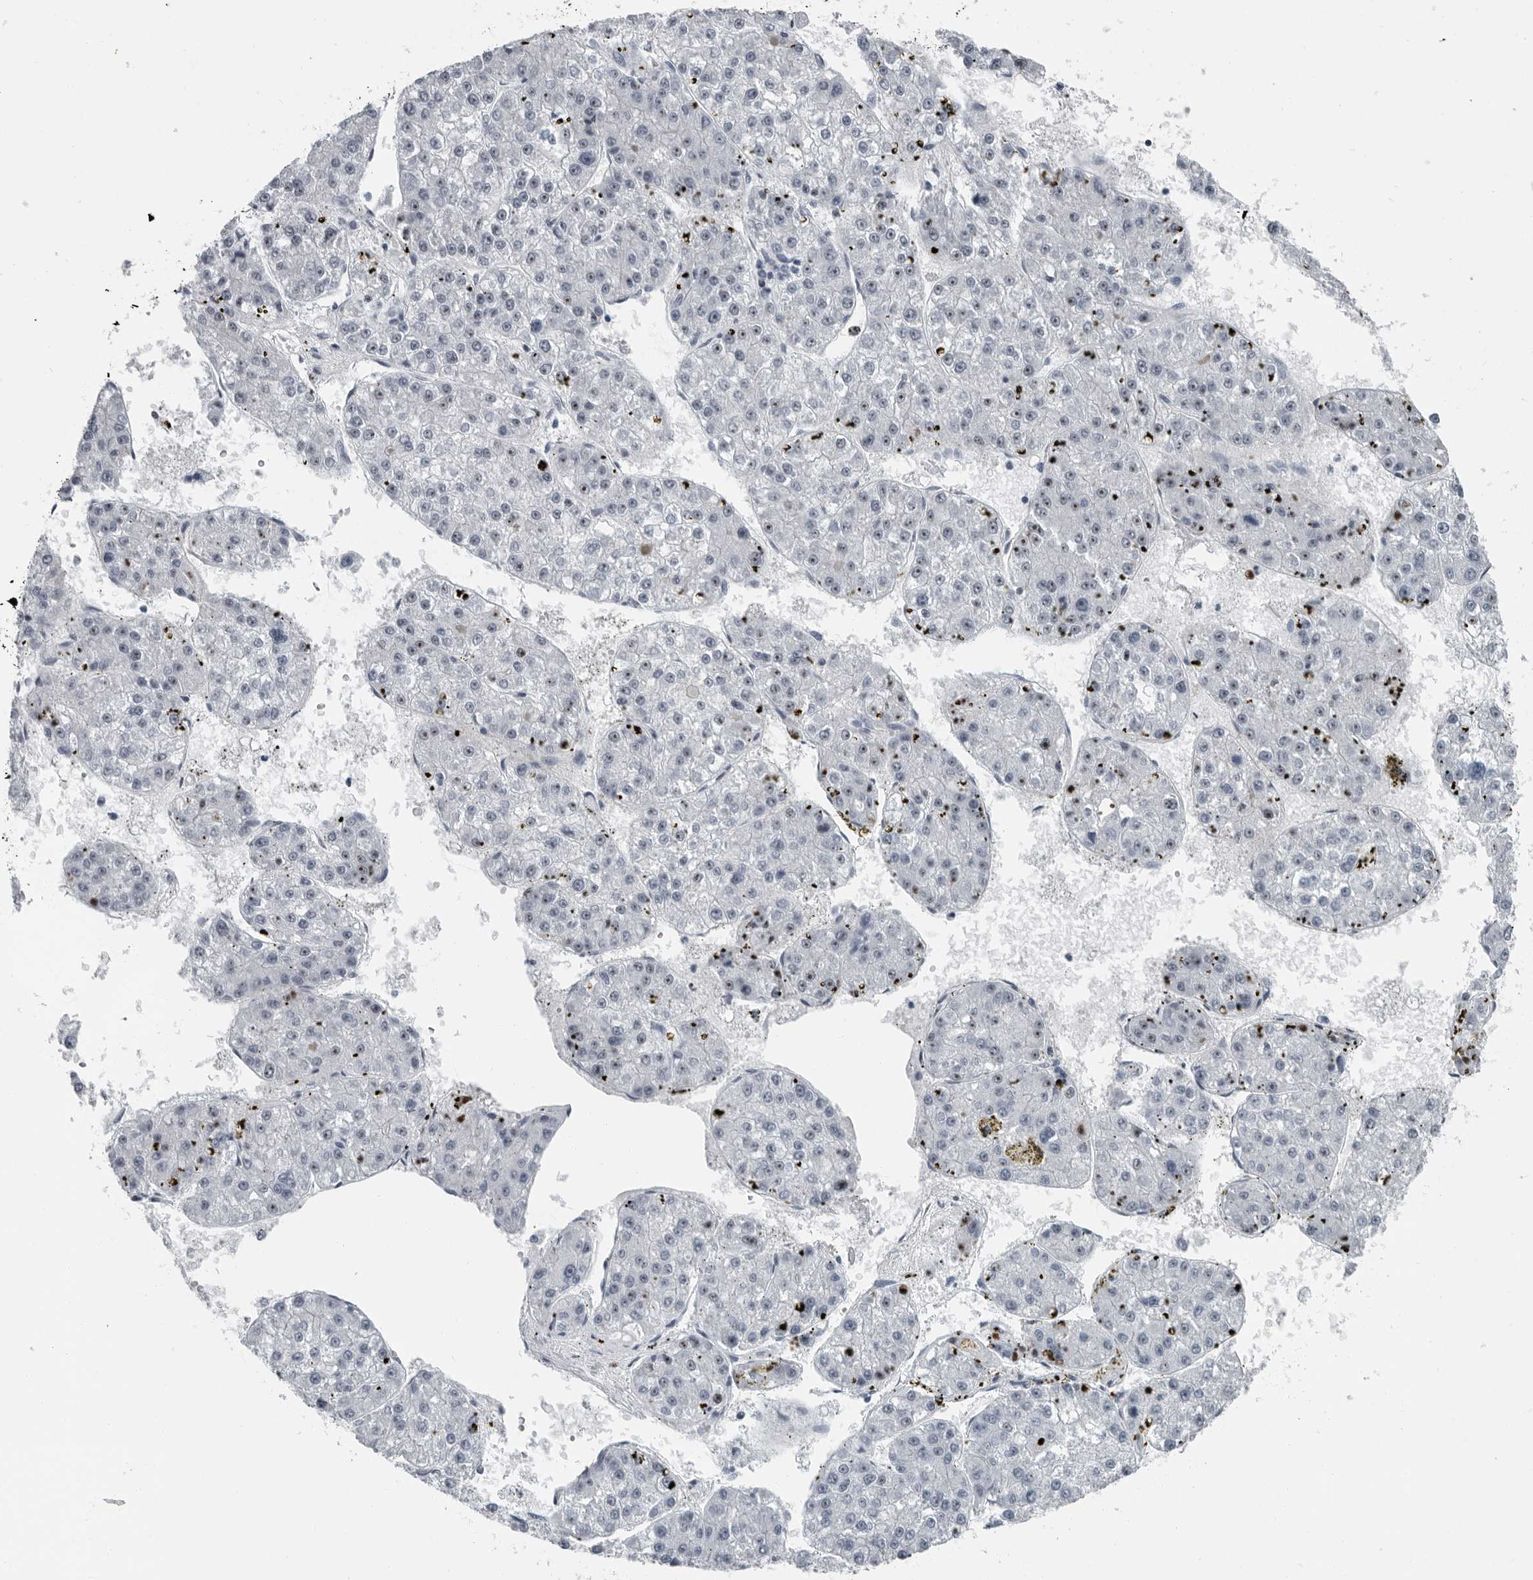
{"staining": {"intensity": "negative", "quantity": "none", "location": "none"}, "tissue": "liver cancer", "cell_type": "Tumor cells", "image_type": "cancer", "snomed": [{"axis": "morphology", "description": "Carcinoma, Hepatocellular, NOS"}, {"axis": "topography", "description": "Liver"}], "caption": "IHC of human liver hepatocellular carcinoma displays no positivity in tumor cells. The staining was performed using DAB (3,3'-diaminobenzidine) to visualize the protein expression in brown, while the nuclei were stained in blue with hematoxylin (Magnification: 20x).", "gene": "PDCD11", "patient": {"sex": "female", "age": 73}}